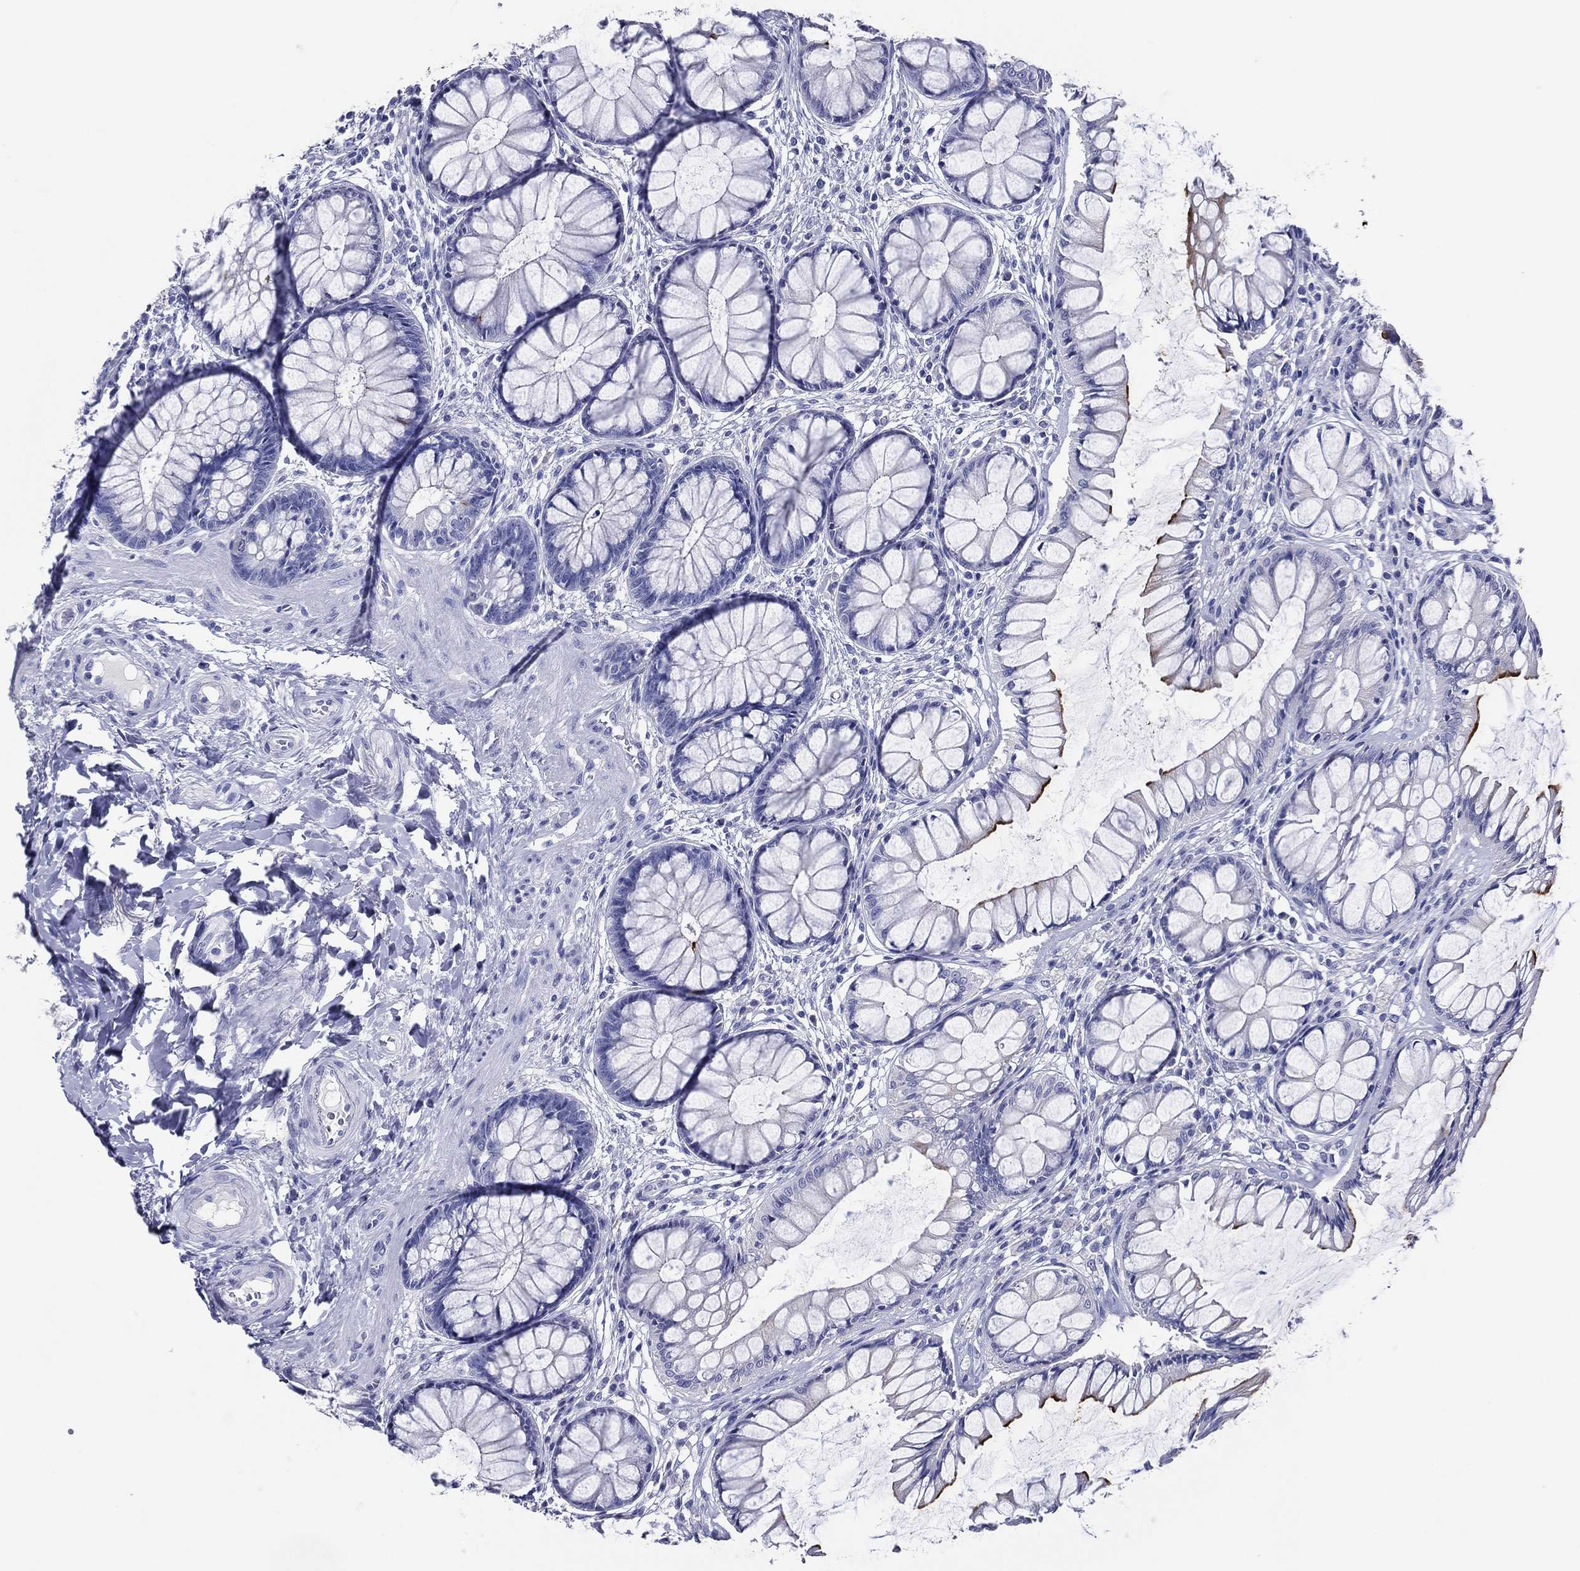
{"staining": {"intensity": "strong", "quantity": "<25%", "location": "cytoplasmic/membranous"}, "tissue": "rectum", "cell_type": "Glandular cells", "image_type": "normal", "snomed": [{"axis": "morphology", "description": "Normal tissue, NOS"}, {"axis": "topography", "description": "Rectum"}], "caption": "Immunohistochemistry photomicrograph of benign human rectum stained for a protein (brown), which demonstrates medium levels of strong cytoplasmic/membranous staining in approximately <25% of glandular cells.", "gene": "ACE2", "patient": {"sex": "female", "age": 58}}